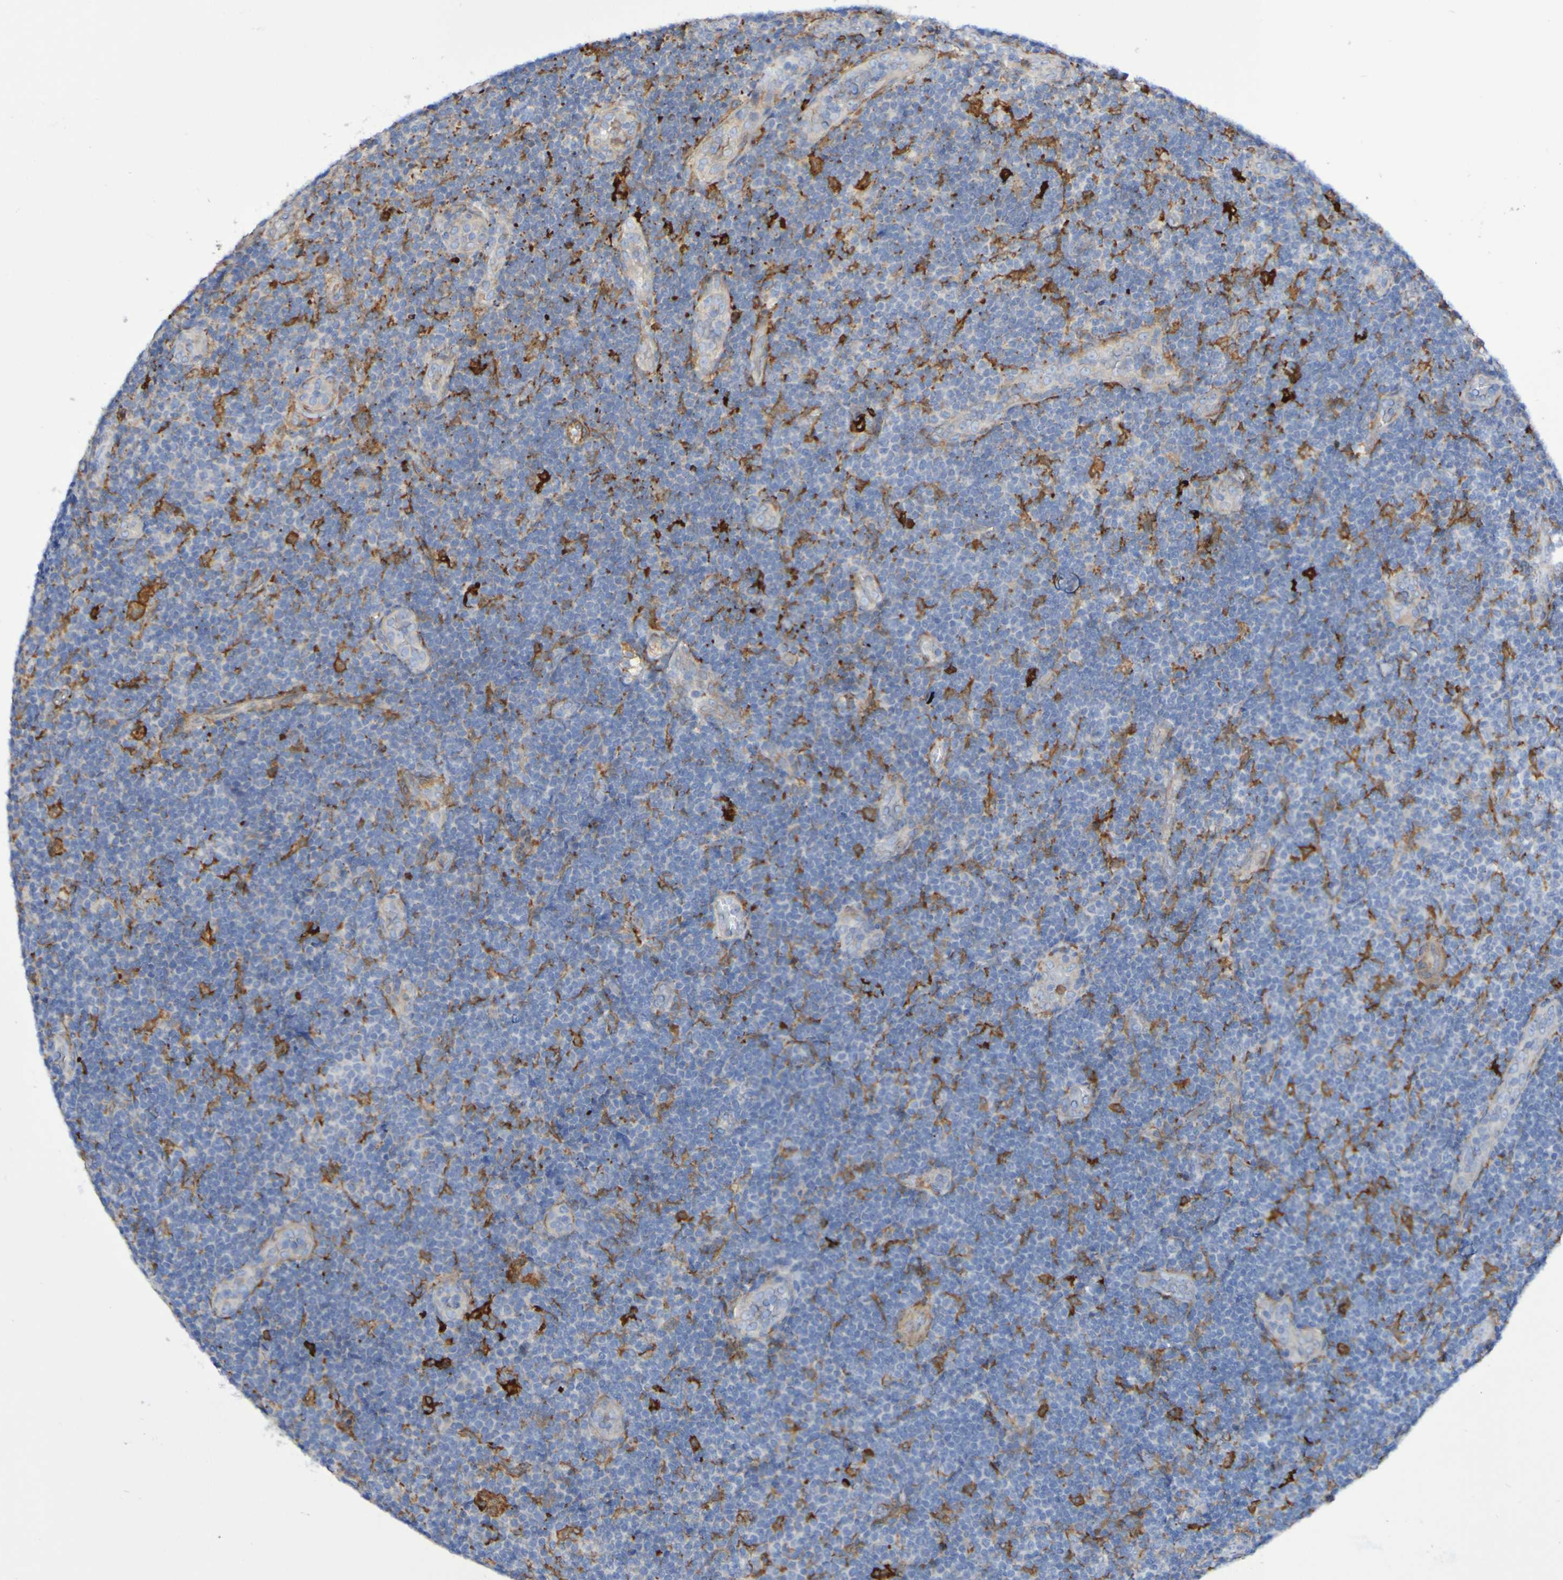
{"staining": {"intensity": "strong", "quantity": "<25%", "location": "cytoplasmic/membranous"}, "tissue": "lymphoma", "cell_type": "Tumor cells", "image_type": "cancer", "snomed": [{"axis": "morphology", "description": "Malignant lymphoma, non-Hodgkin's type, Low grade"}, {"axis": "topography", "description": "Lymph node"}], "caption": "The image displays immunohistochemical staining of lymphoma. There is strong cytoplasmic/membranous expression is seen in approximately <25% of tumor cells. (DAB (3,3'-diaminobenzidine) IHC with brightfield microscopy, high magnification).", "gene": "SCRG1", "patient": {"sex": "male", "age": 83}}